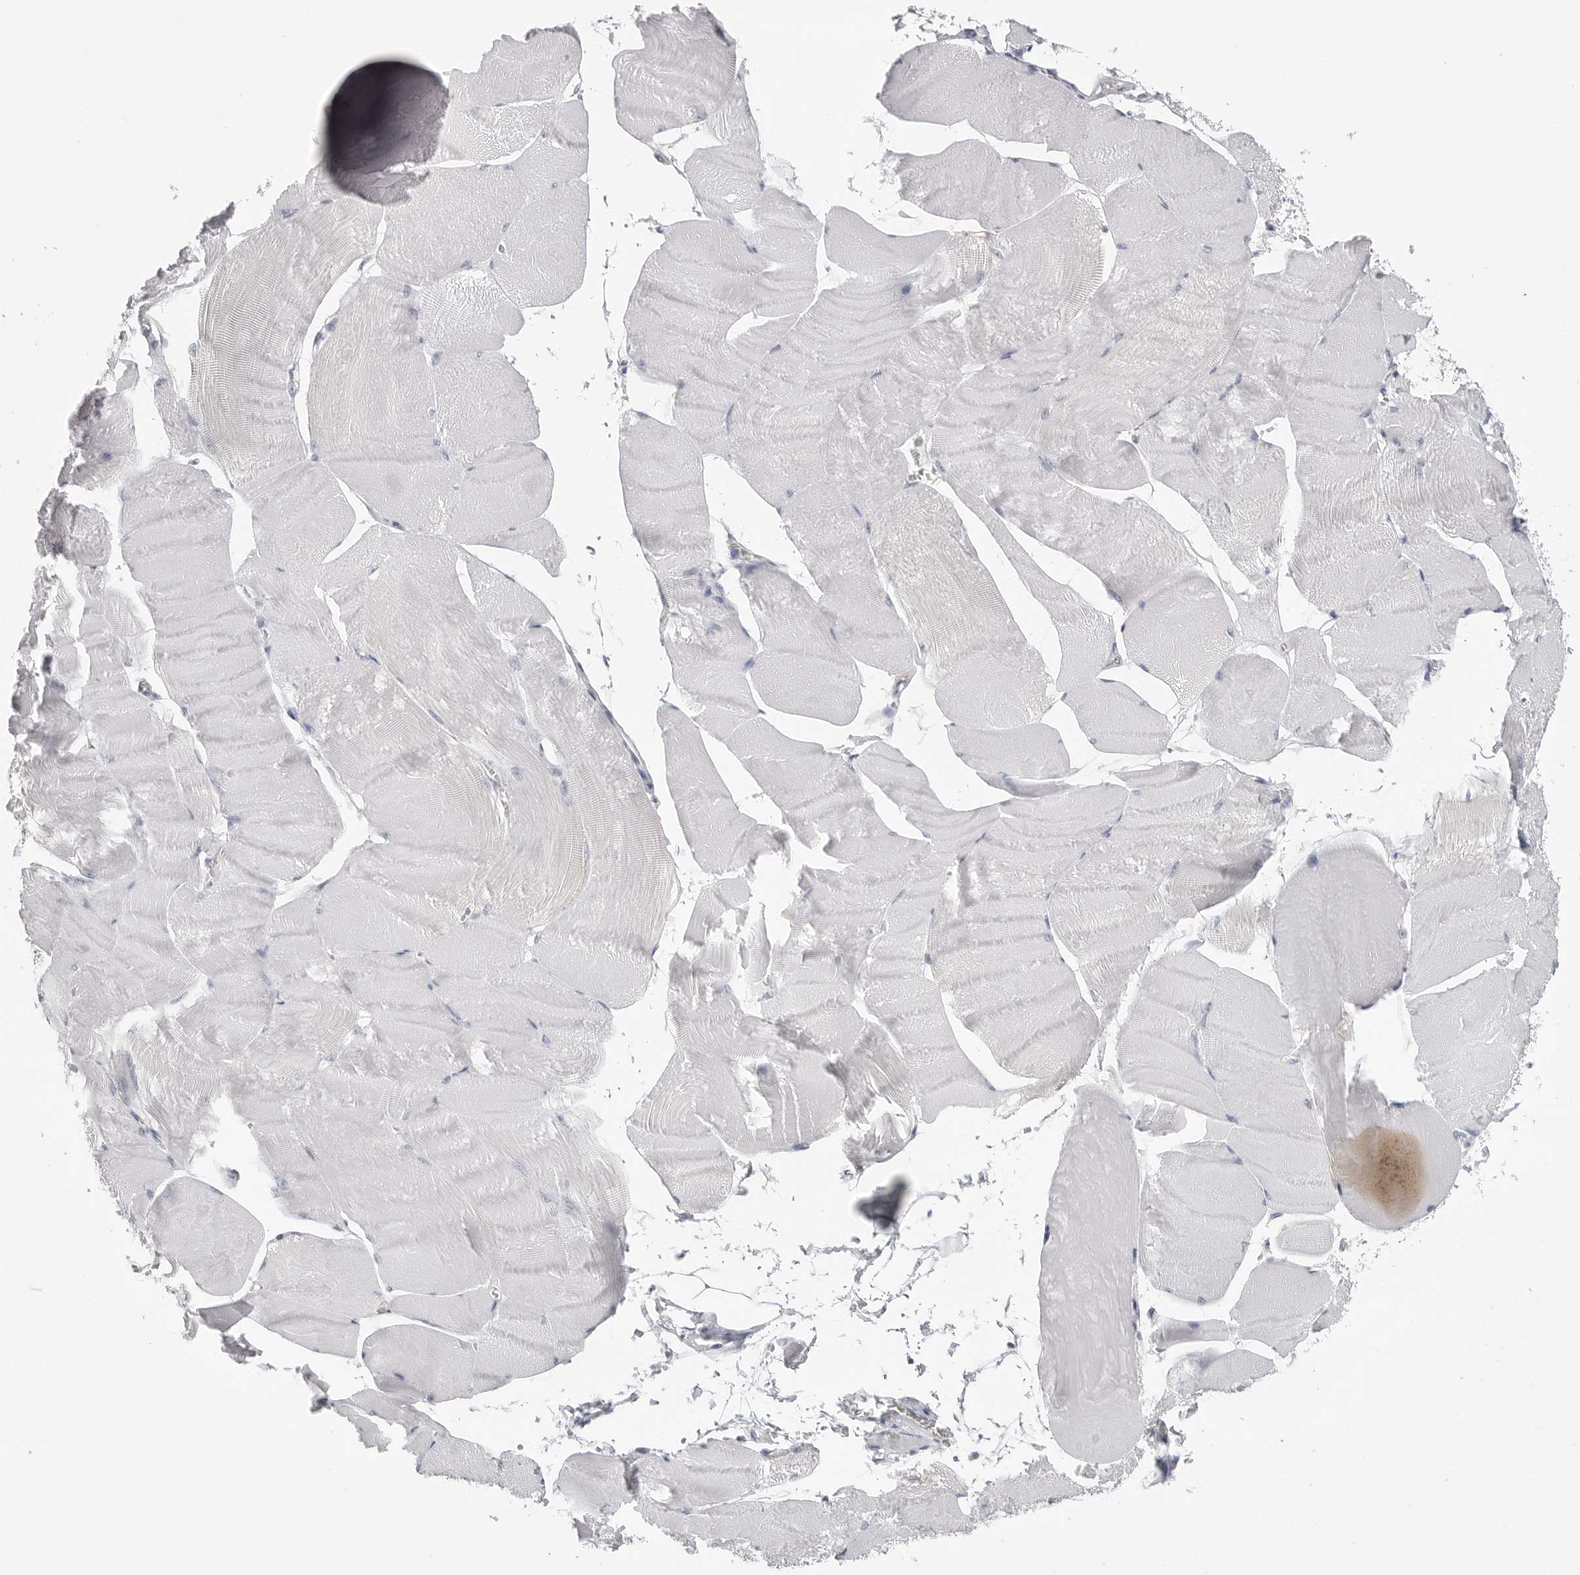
{"staining": {"intensity": "negative", "quantity": "none", "location": "none"}, "tissue": "skeletal muscle", "cell_type": "Myocytes", "image_type": "normal", "snomed": [{"axis": "morphology", "description": "Normal tissue, NOS"}, {"axis": "morphology", "description": "Basal cell carcinoma"}, {"axis": "topography", "description": "Skeletal muscle"}], "caption": "IHC photomicrograph of normal skeletal muscle: human skeletal muscle stained with DAB (3,3'-diaminobenzidine) exhibits no significant protein positivity in myocytes. Brightfield microscopy of immunohistochemistry stained with DAB (brown) and hematoxylin (blue), captured at high magnification.", "gene": "YWHAG", "patient": {"sex": "female", "age": 64}}